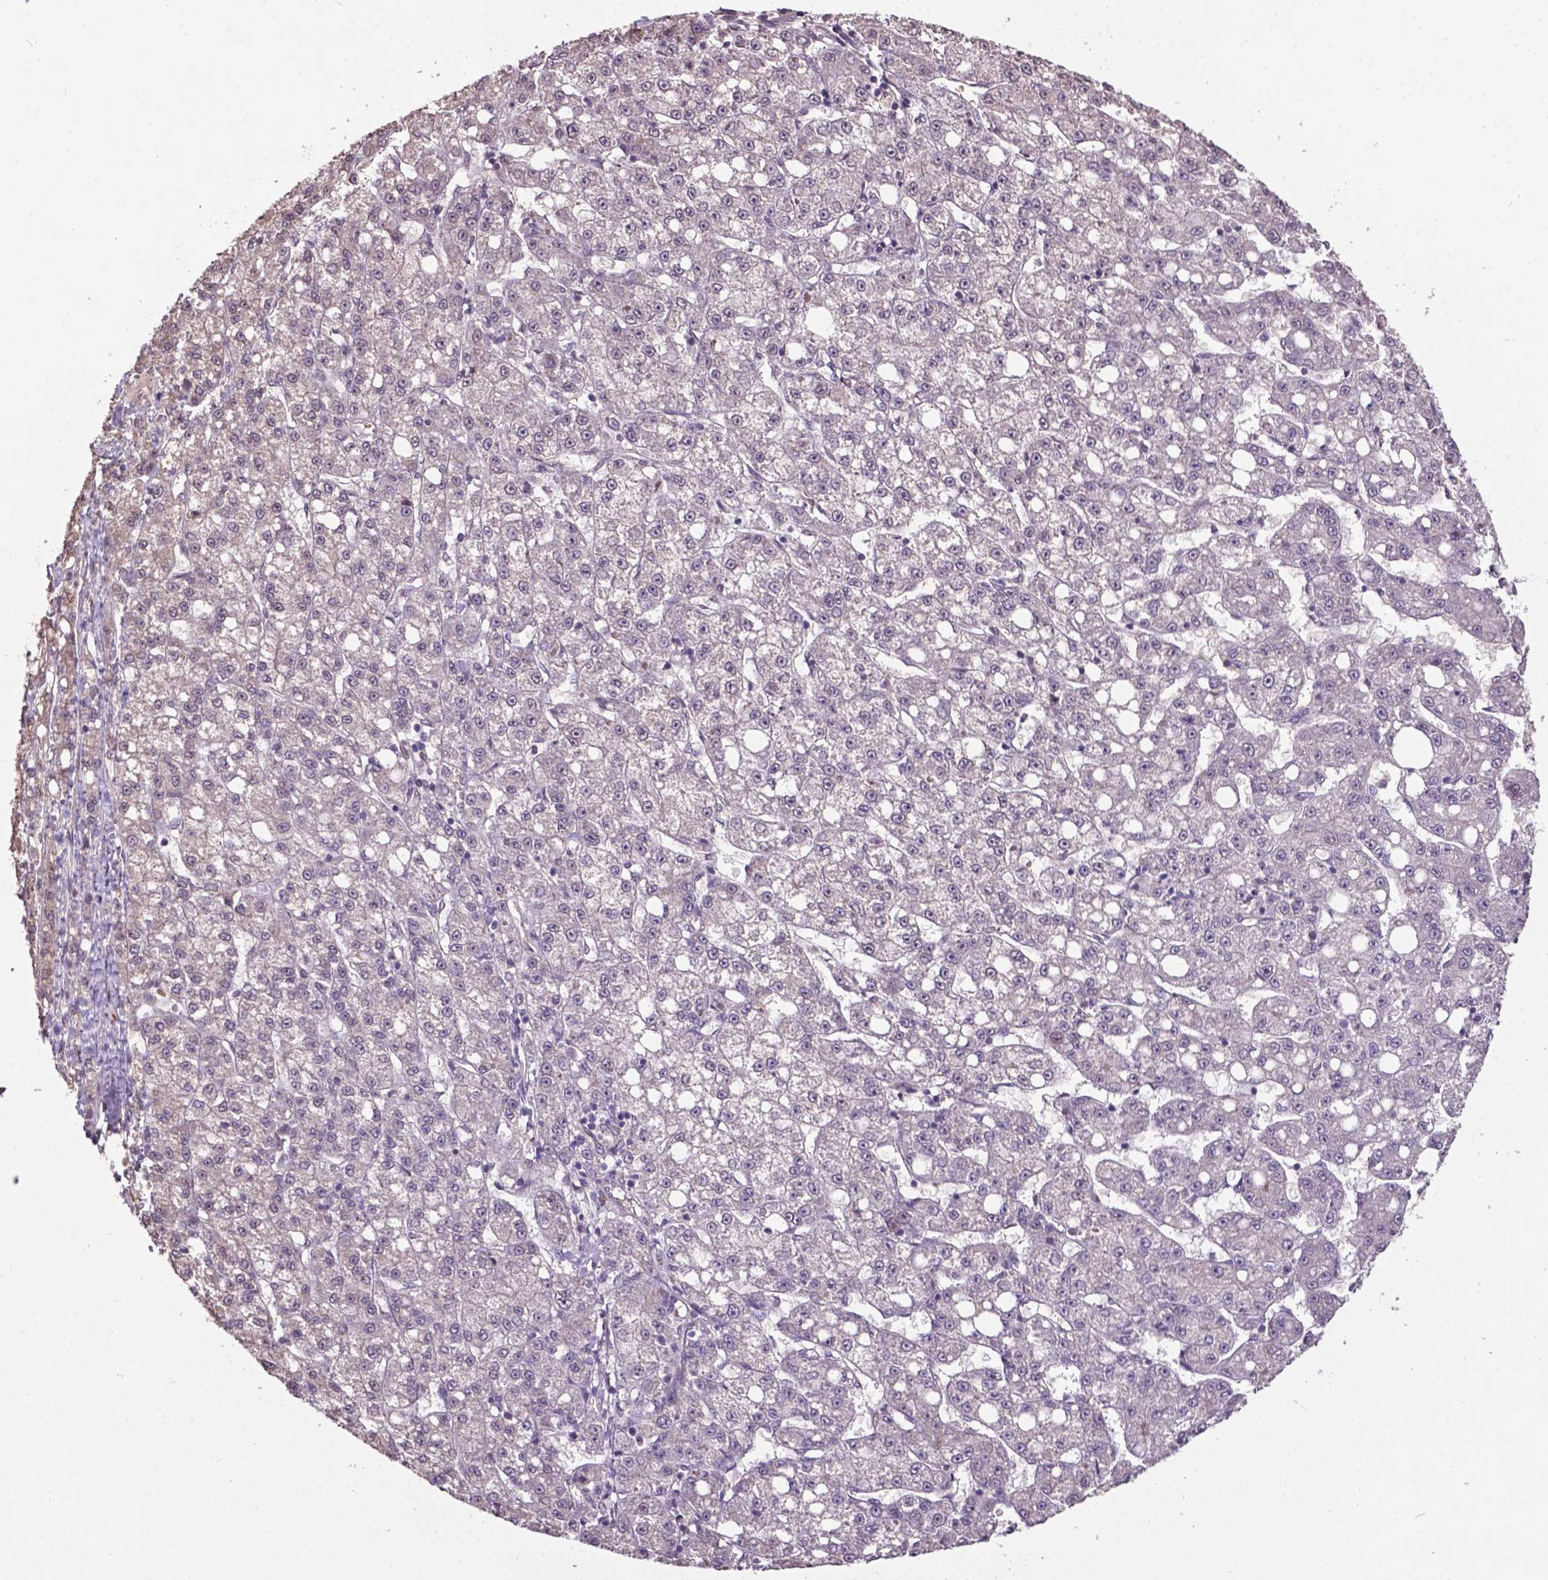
{"staining": {"intensity": "negative", "quantity": "none", "location": "none"}, "tissue": "liver cancer", "cell_type": "Tumor cells", "image_type": "cancer", "snomed": [{"axis": "morphology", "description": "Carcinoma, Hepatocellular, NOS"}, {"axis": "topography", "description": "Liver"}], "caption": "An image of hepatocellular carcinoma (liver) stained for a protein shows no brown staining in tumor cells.", "gene": "GLRA2", "patient": {"sex": "female", "age": 65}}